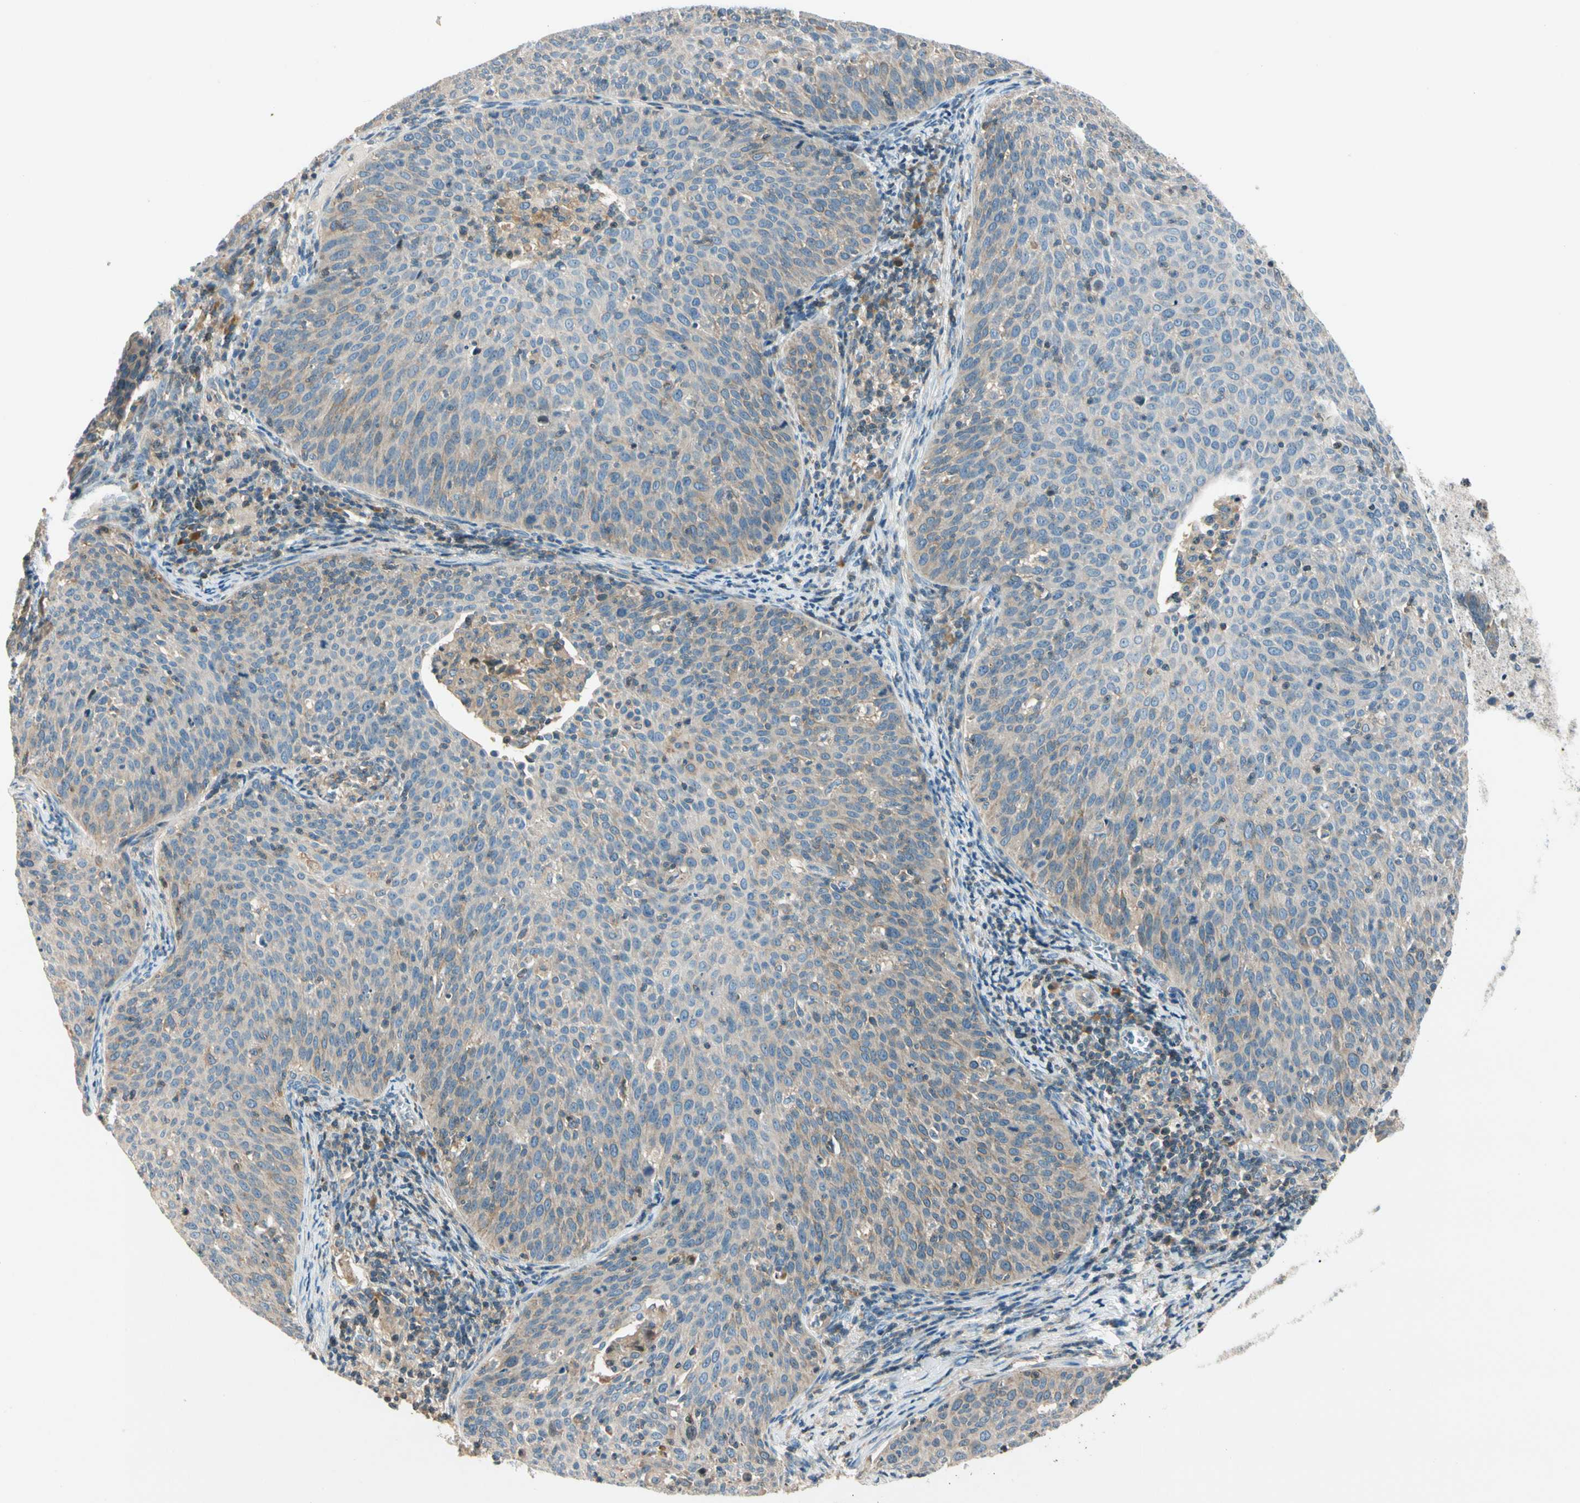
{"staining": {"intensity": "weak", "quantity": ">75%", "location": "cytoplasmic/membranous"}, "tissue": "cervical cancer", "cell_type": "Tumor cells", "image_type": "cancer", "snomed": [{"axis": "morphology", "description": "Squamous cell carcinoma, NOS"}, {"axis": "topography", "description": "Cervix"}], "caption": "The image displays staining of cervical cancer (squamous cell carcinoma), revealing weak cytoplasmic/membranous protein staining (brown color) within tumor cells. (IHC, brightfield microscopy, high magnification).", "gene": "CDH6", "patient": {"sex": "female", "age": 38}}